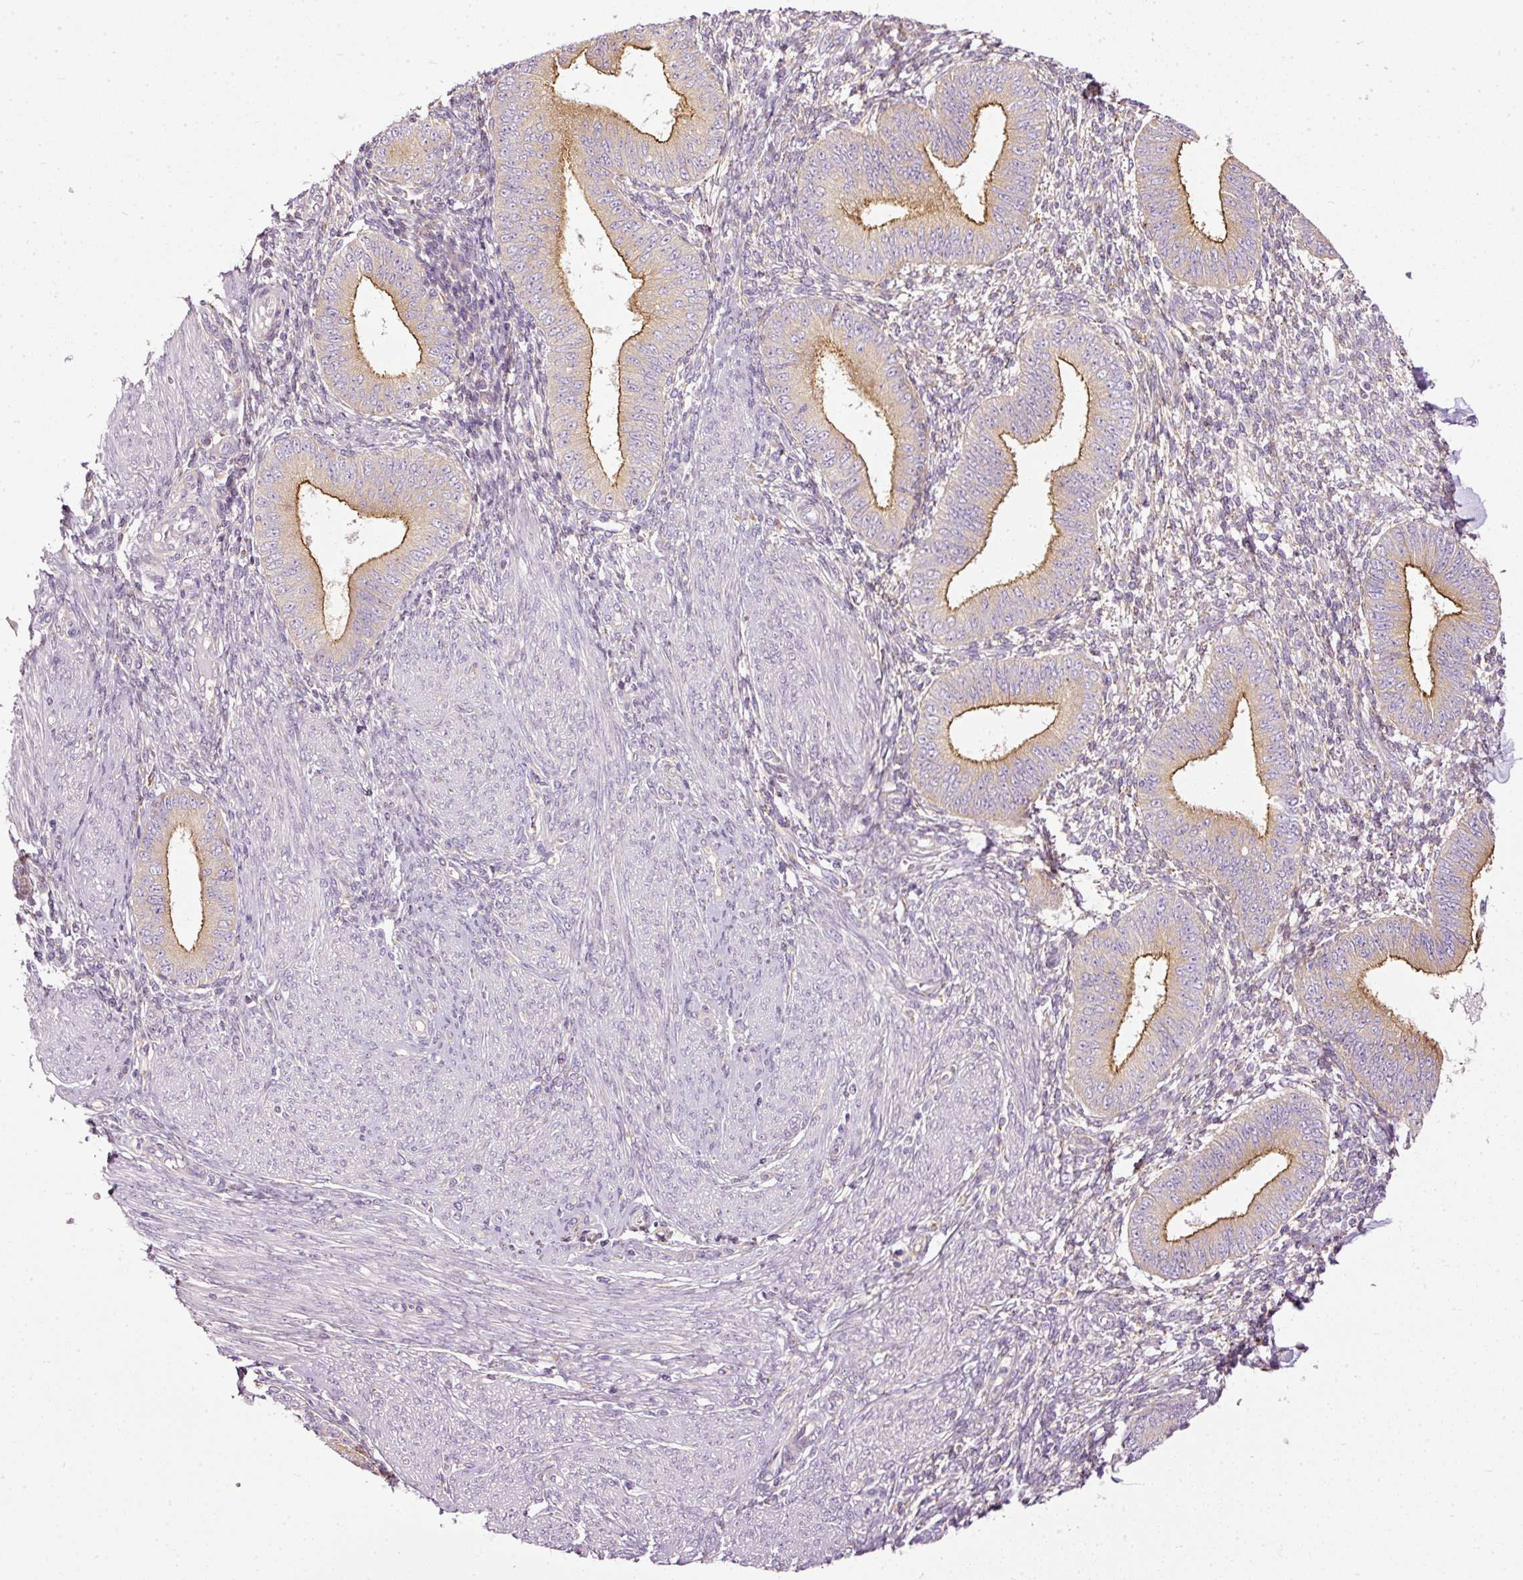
{"staining": {"intensity": "negative", "quantity": "none", "location": "none"}, "tissue": "endometrium", "cell_type": "Cells in endometrial stroma", "image_type": "normal", "snomed": [{"axis": "morphology", "description": "Normal tissue, NOS"}, {"axis": "topography", "description": "Endometrium"}], "caption": "Immunohistochemistry image of normal endometrium stained for a protein (brown), which displays no positivity in cells in endometrial stroma. (DAB immunohistochemistry, high magnification).", "gene": "PAQR9", "patient": {"sex": "female", "age": 49}}